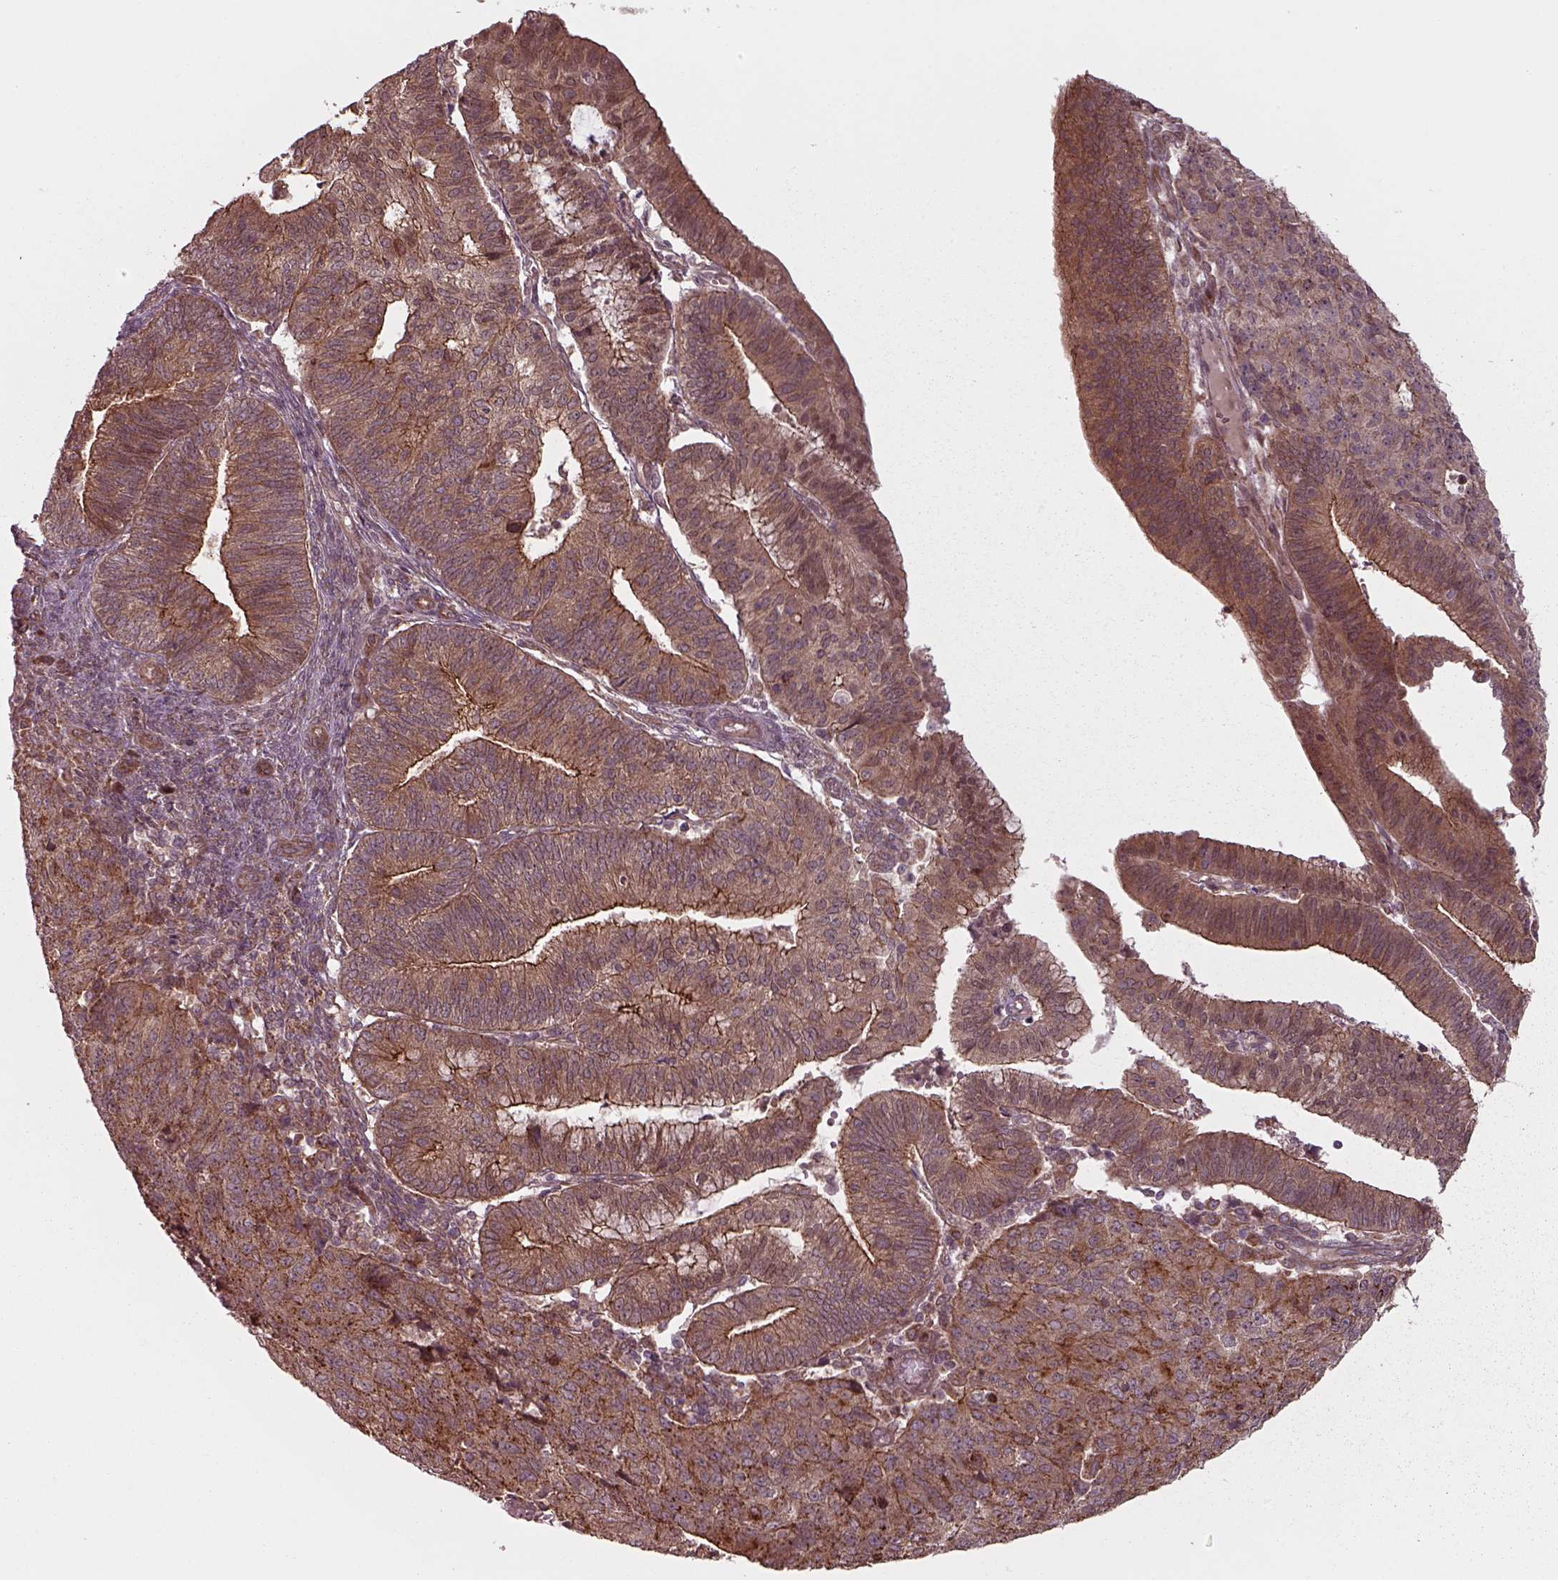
{"staining": {"intensity": "strong", "quantity": ">75%", "location": "cytoplasmic/membranous"}, "tissue": "endometrial cancer", "cell_type": "Tumor cells", "image_type": "cancer", "snomed": [{"axis": "morphology", "description": "Adenocarcinoma, NOS"}, {"axis": "topography", "description": "Endometrium"}], "caption": "Endometrial adenocarcinoma was stained to show a protein in brown. There is high levels of strong cytoplasmic/membranous staining in about >75% of tumor cells.", "gene": "CHMP3", "patient": {"sex": "female", "age": 82}}